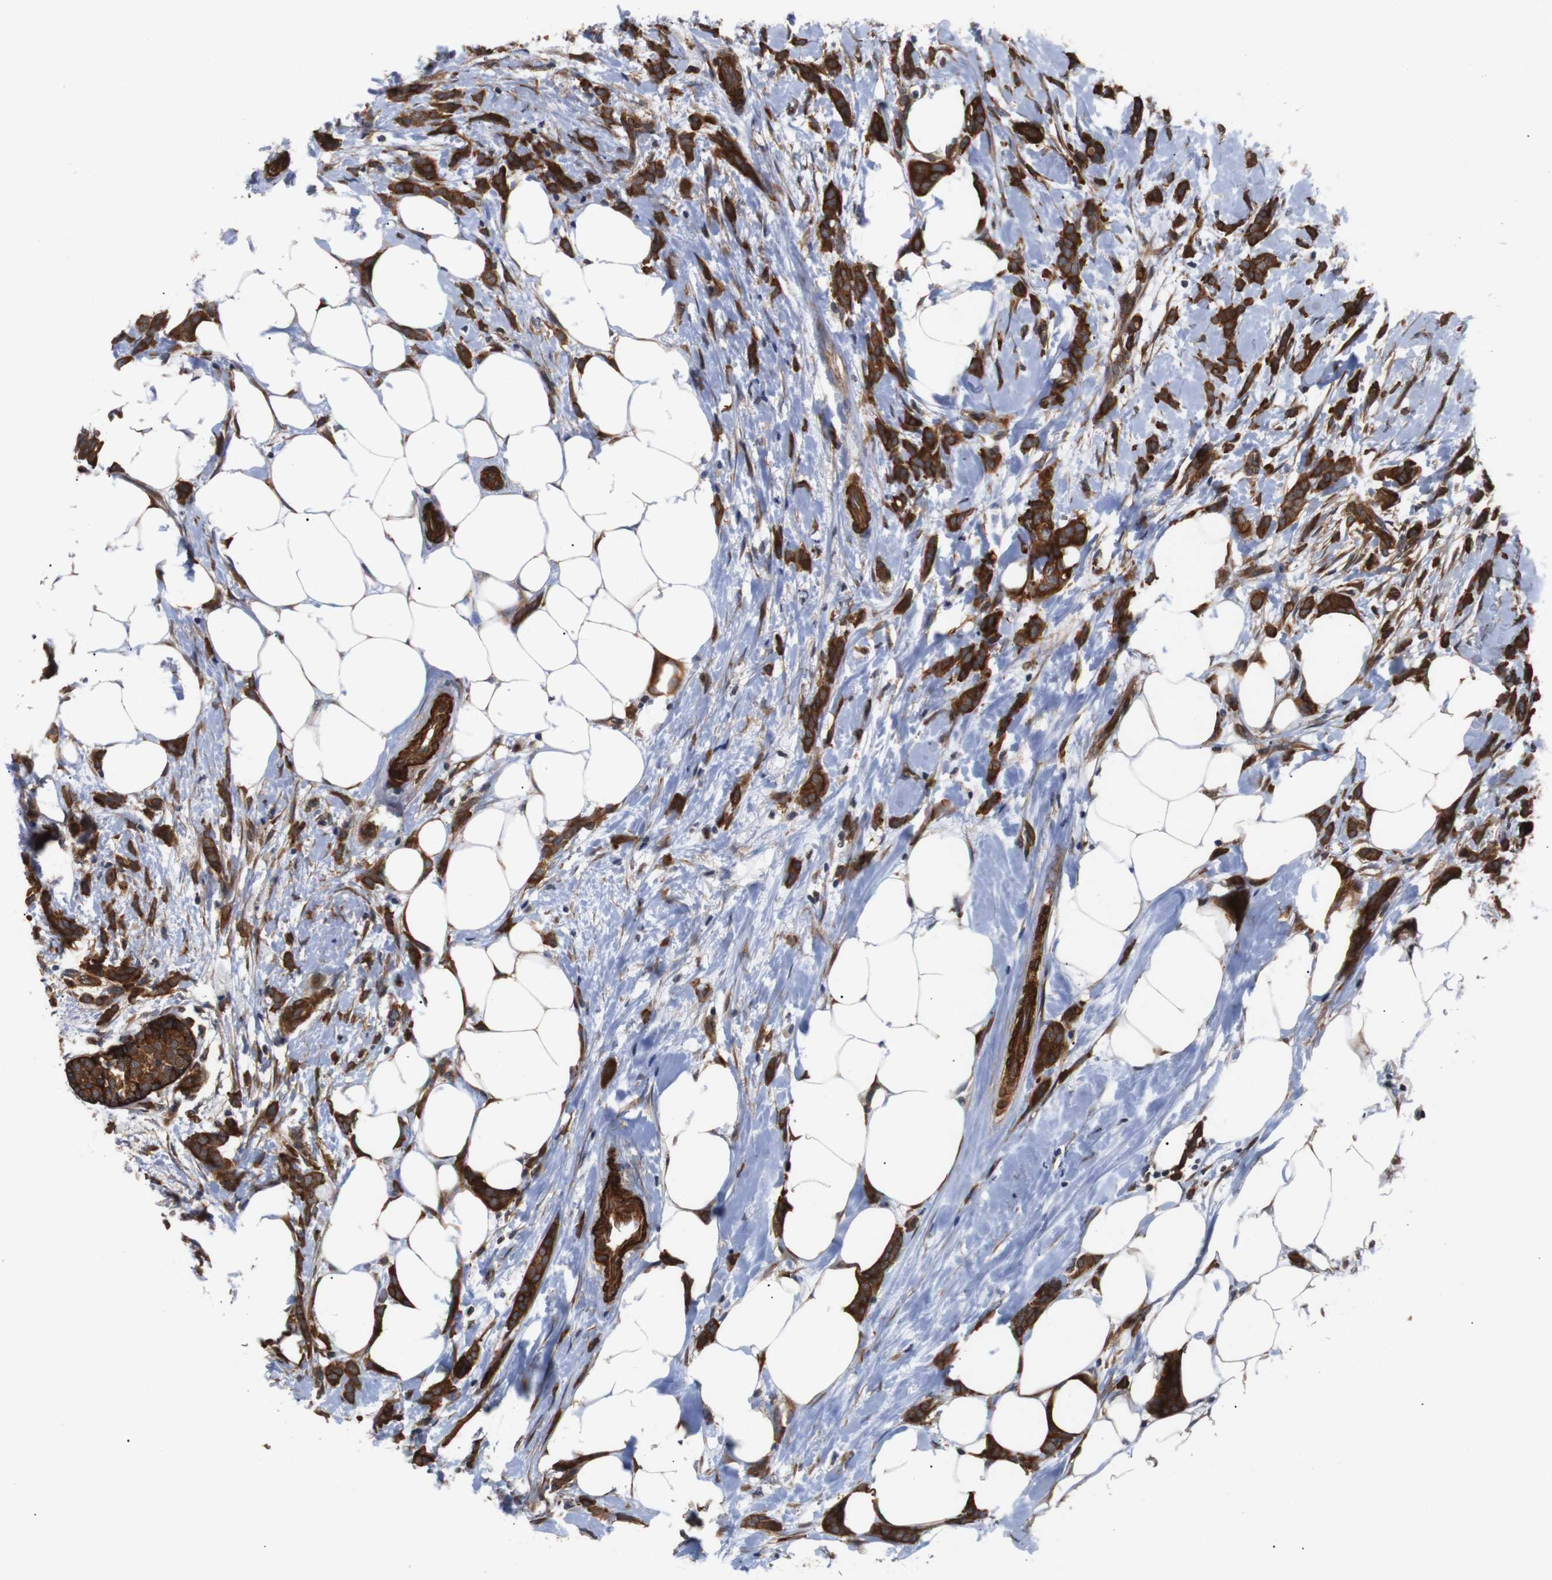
{"staining": {"intensity": "strong", "quantity": ">75%", "location": "cytoplasmic/membranous"}, "tissue": "breast cancer", "cell_type": "Tumor cells", "image_type": "cancer", "snomed": [{"axis": "morphology", "description": "Lobular carcinoma, in situ"}, {"axis": "morphology", "description": "Lobular carcinoma"}, {"axis": "topography", "description": "Breast"}], "caption": "Tumor cells demonstrate high levels of strong cytoplasmic/membranous expression in approximately >75% of cells in breast cancer. (Brightfield microscopy of DAB IHC at high magnification).", "gene": "PAWR", "patient": {"sex": "female", "age": 41}}